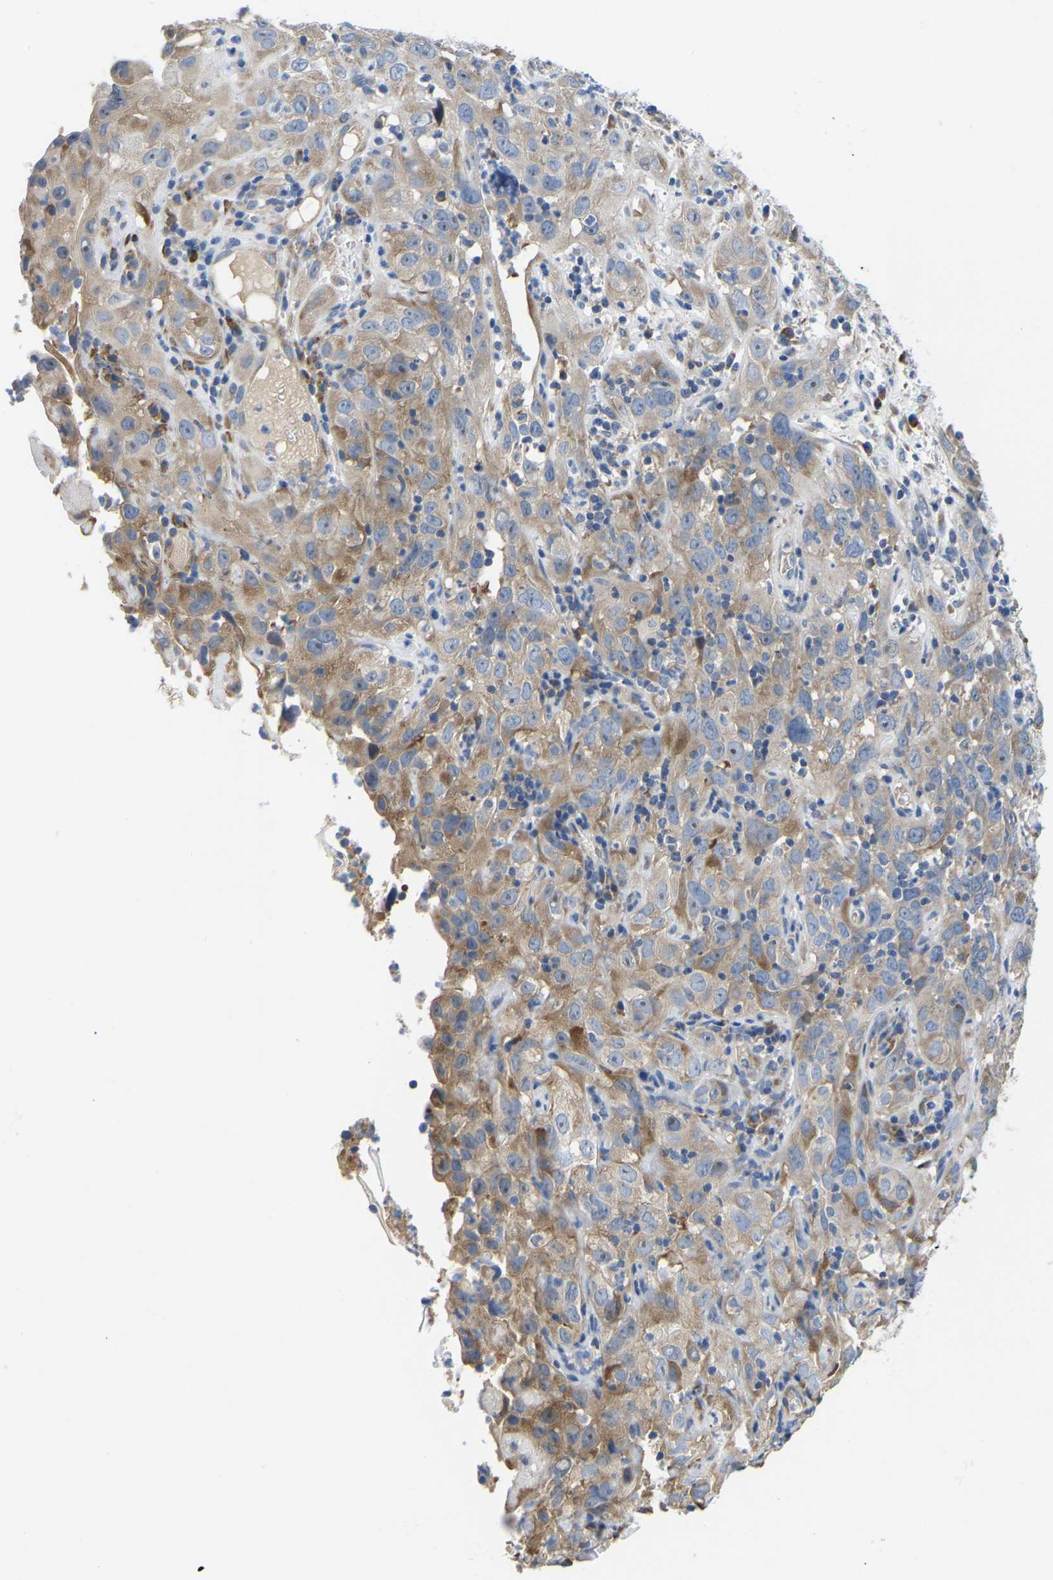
{"staining": {"intensity": "weak", "quantity": "25%-75%", "location": "cytoplasmic/membranous"}, "tissue": "cervical cancer", "cell_type": "Tumor cells", "image_type": "cancer", "snomed": [{"axis": "morphology", "description": "Squamous cell carcinoma, NOS"}, {"axis": "topography", "description": "Cervix"}], "caption": "Tumor cells reveal weak cytoplasmic/membranous positivity in approximately 25%-75% of cells in cervical cancer (squamous cell carcinoma).", "gene": "ABCA10", "patient": {"sex": "female", "age": 32}}